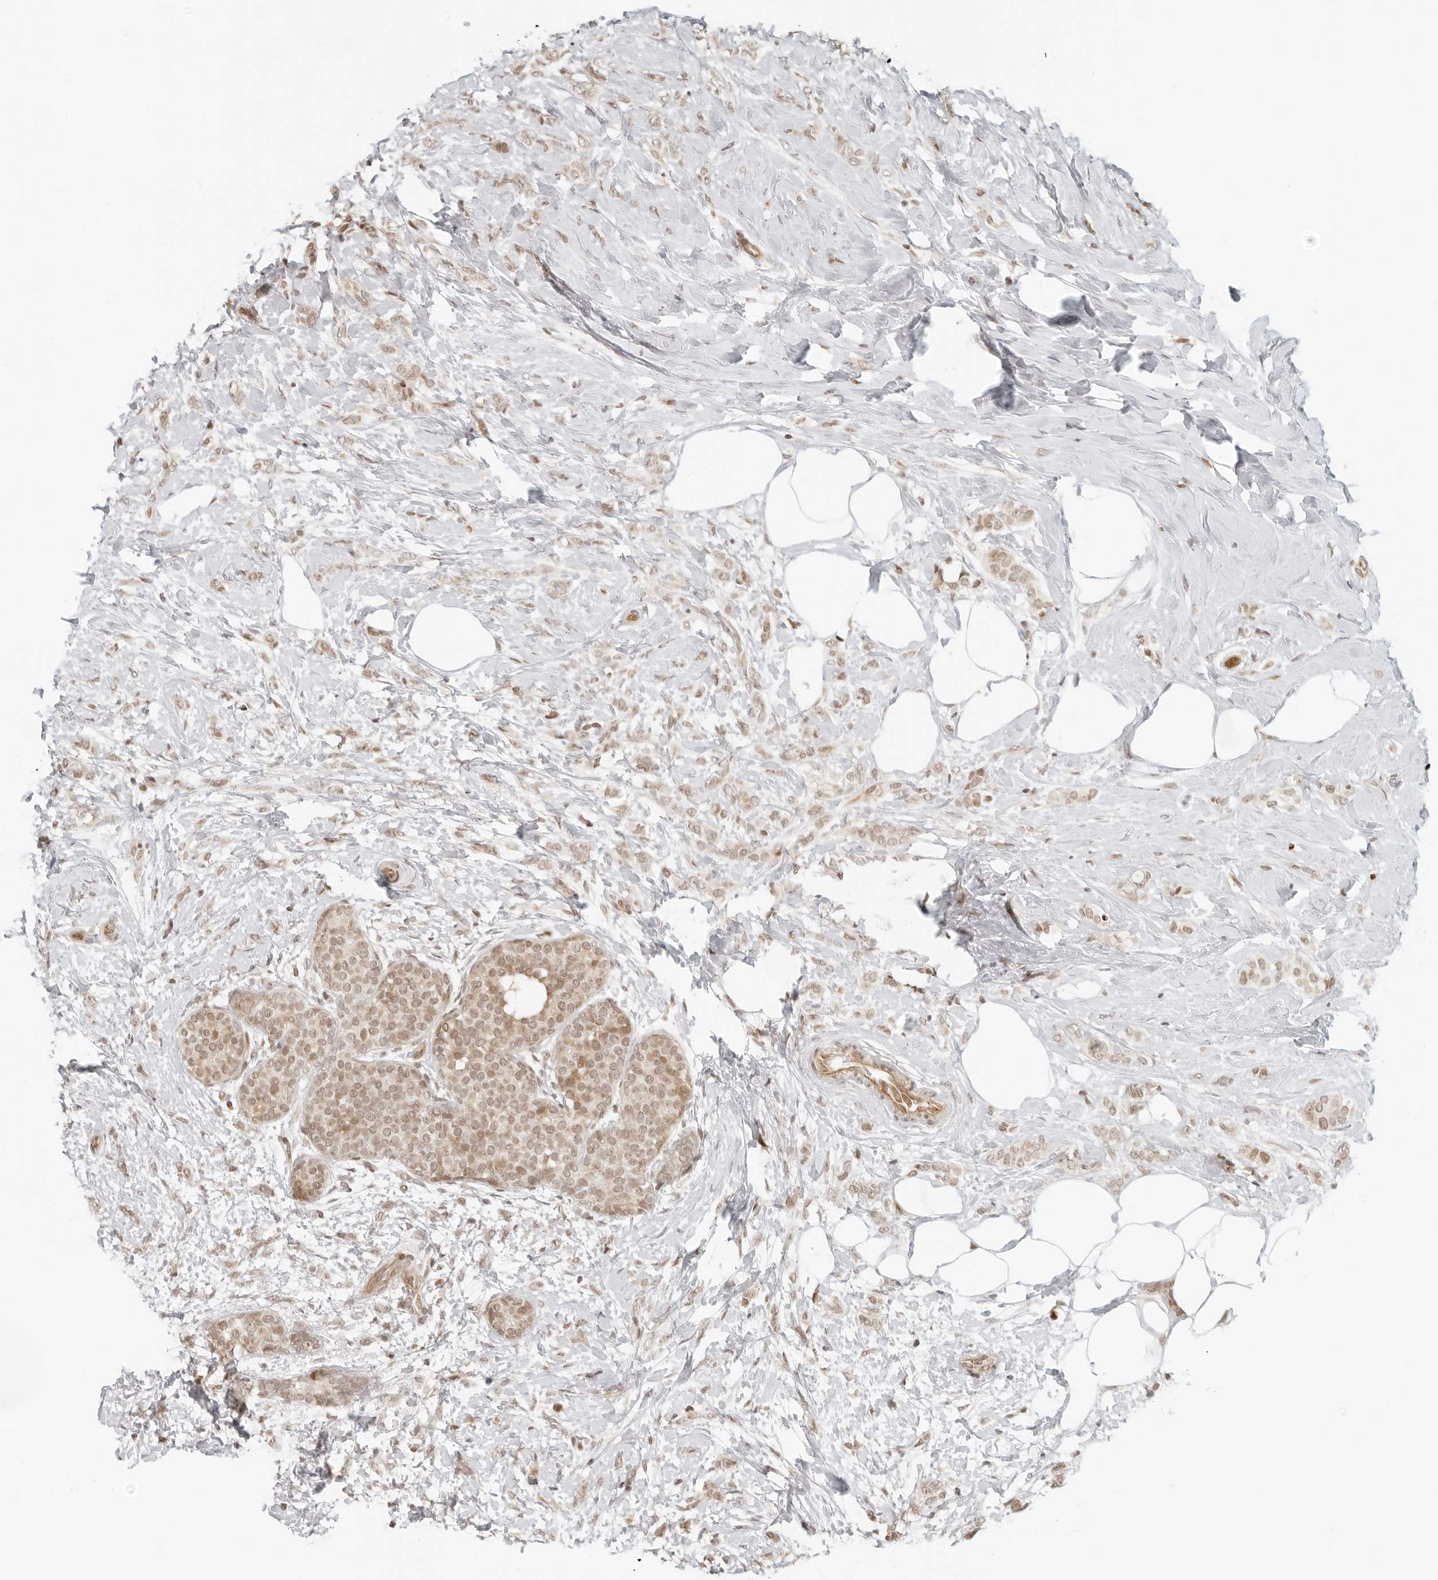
{"staining": {"intensity": "weak", "quantity": ">75%", "location": "cytoplasmic/membranous,nuclear"}, "tissue": "breast cancer", "cell_type": "Tumor cells", "image_type": "cancer", "snomed": [{"axis": "morphology", "description": "Lobular carcinoma, in situ"}, {"axis": "morphology", "description": "Lobular carcinoma"}, {"axis": "topography", "description": "Breast"}], "caption": "This is a micrograph of immunohistochemistry (IHC) staining of breast lobular carcinoma in situ, which shows weak staining in the cytoplasmic/membranous and nuclear of tumor cells.", "gene": "ZNF407", "patient": {"sex": "female", "age": 41}}